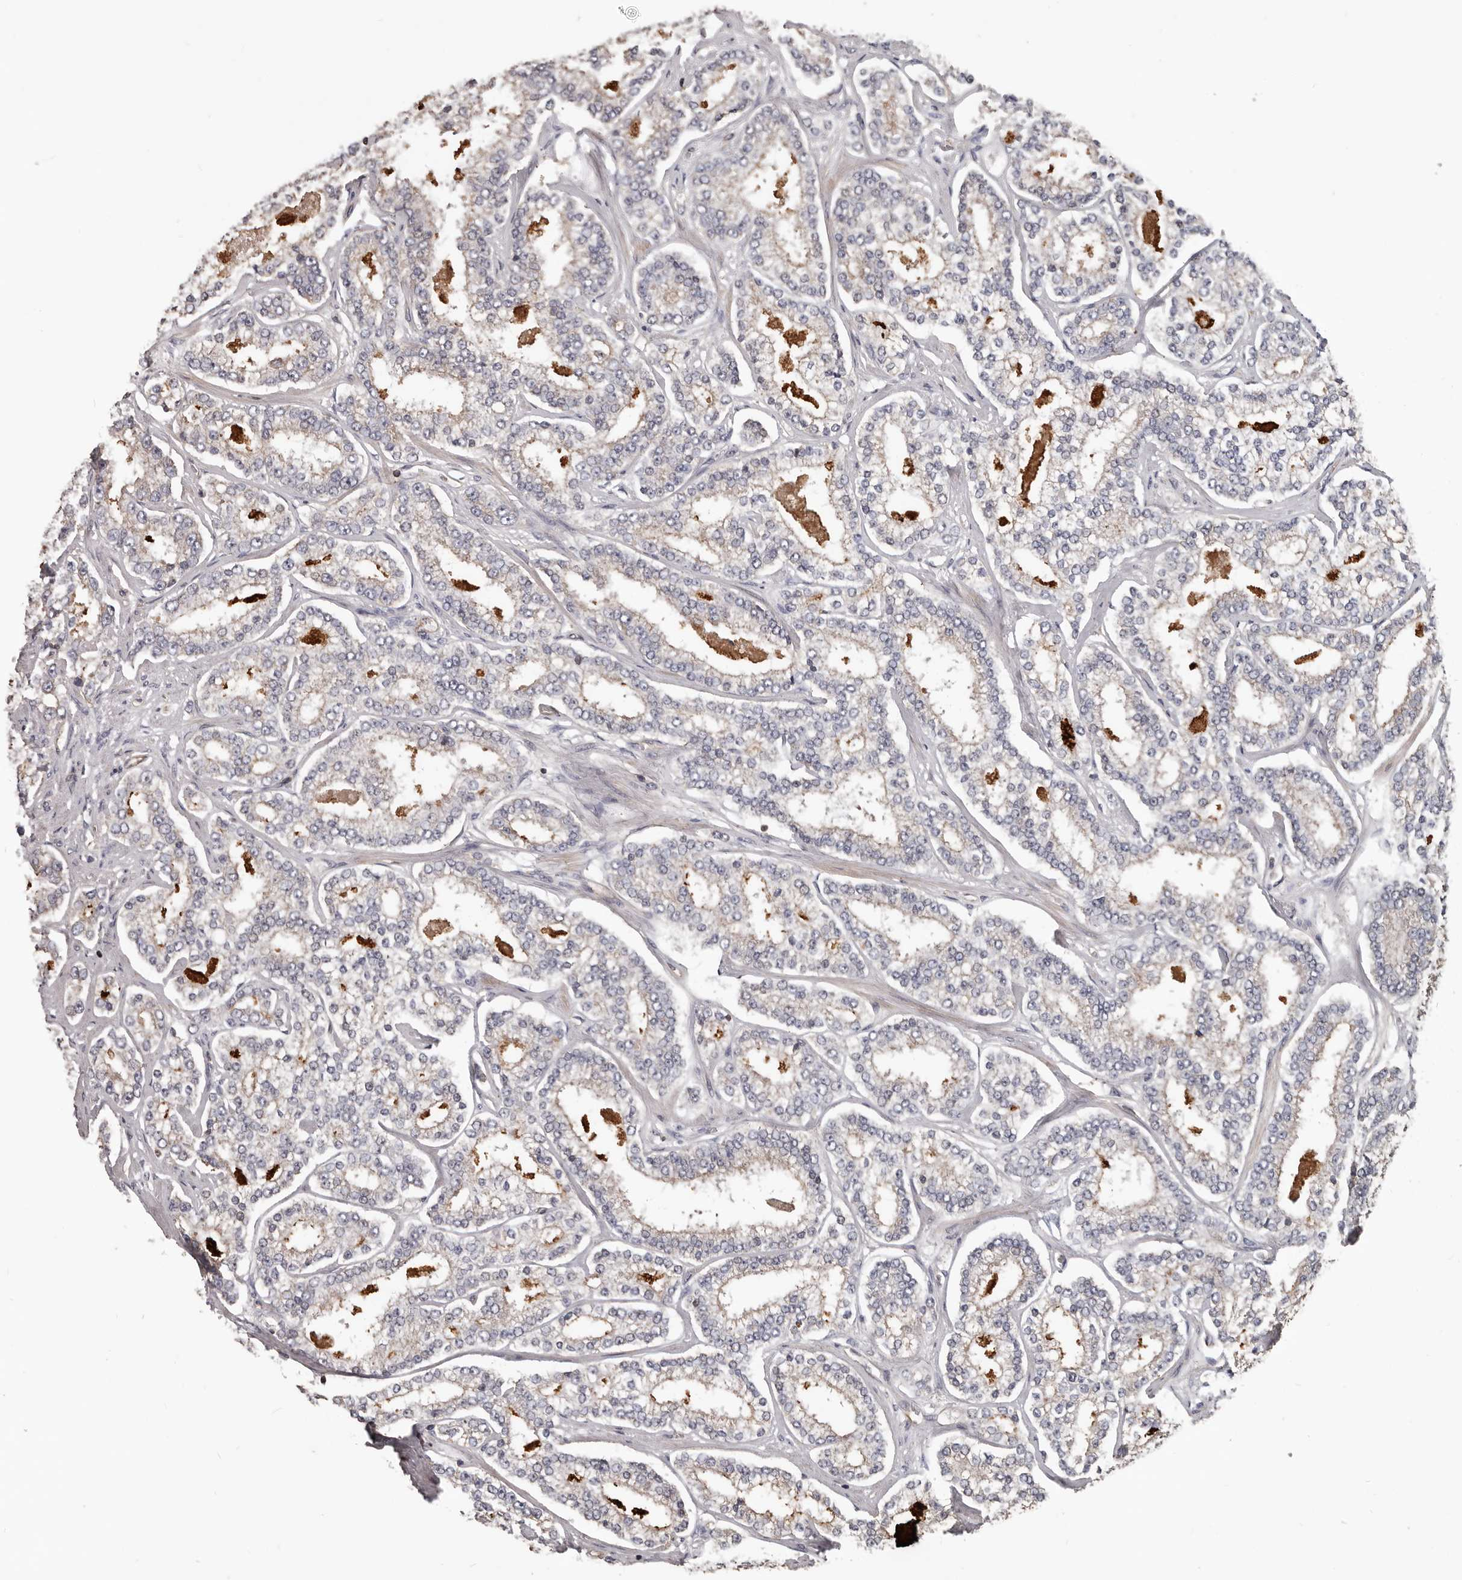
{"staining": {"intensity": "weak", "quantity": "<25%", "location": "cytoplasmic/membranous"}, "tissue": "prostate cancer", "cell_type": "Tumor cells", "image_type": "cancer", "snomed": [{"axis": "morphology", "description": "Normal tissue, NOS"}, {"axis": "morphology", "description": "Adenocarcinoma, High grade"}, {"axis": "topography", "description": "Prostate"}], "caption": "DAB (3,3'-diaminobenzidine) immunohistochemical staining of human prostate adenocarcinoma (high-grade) displays no significant staining in tumor cells.", "gene": "PNRC2", "patient": {"sex": "male", "age": 83}}